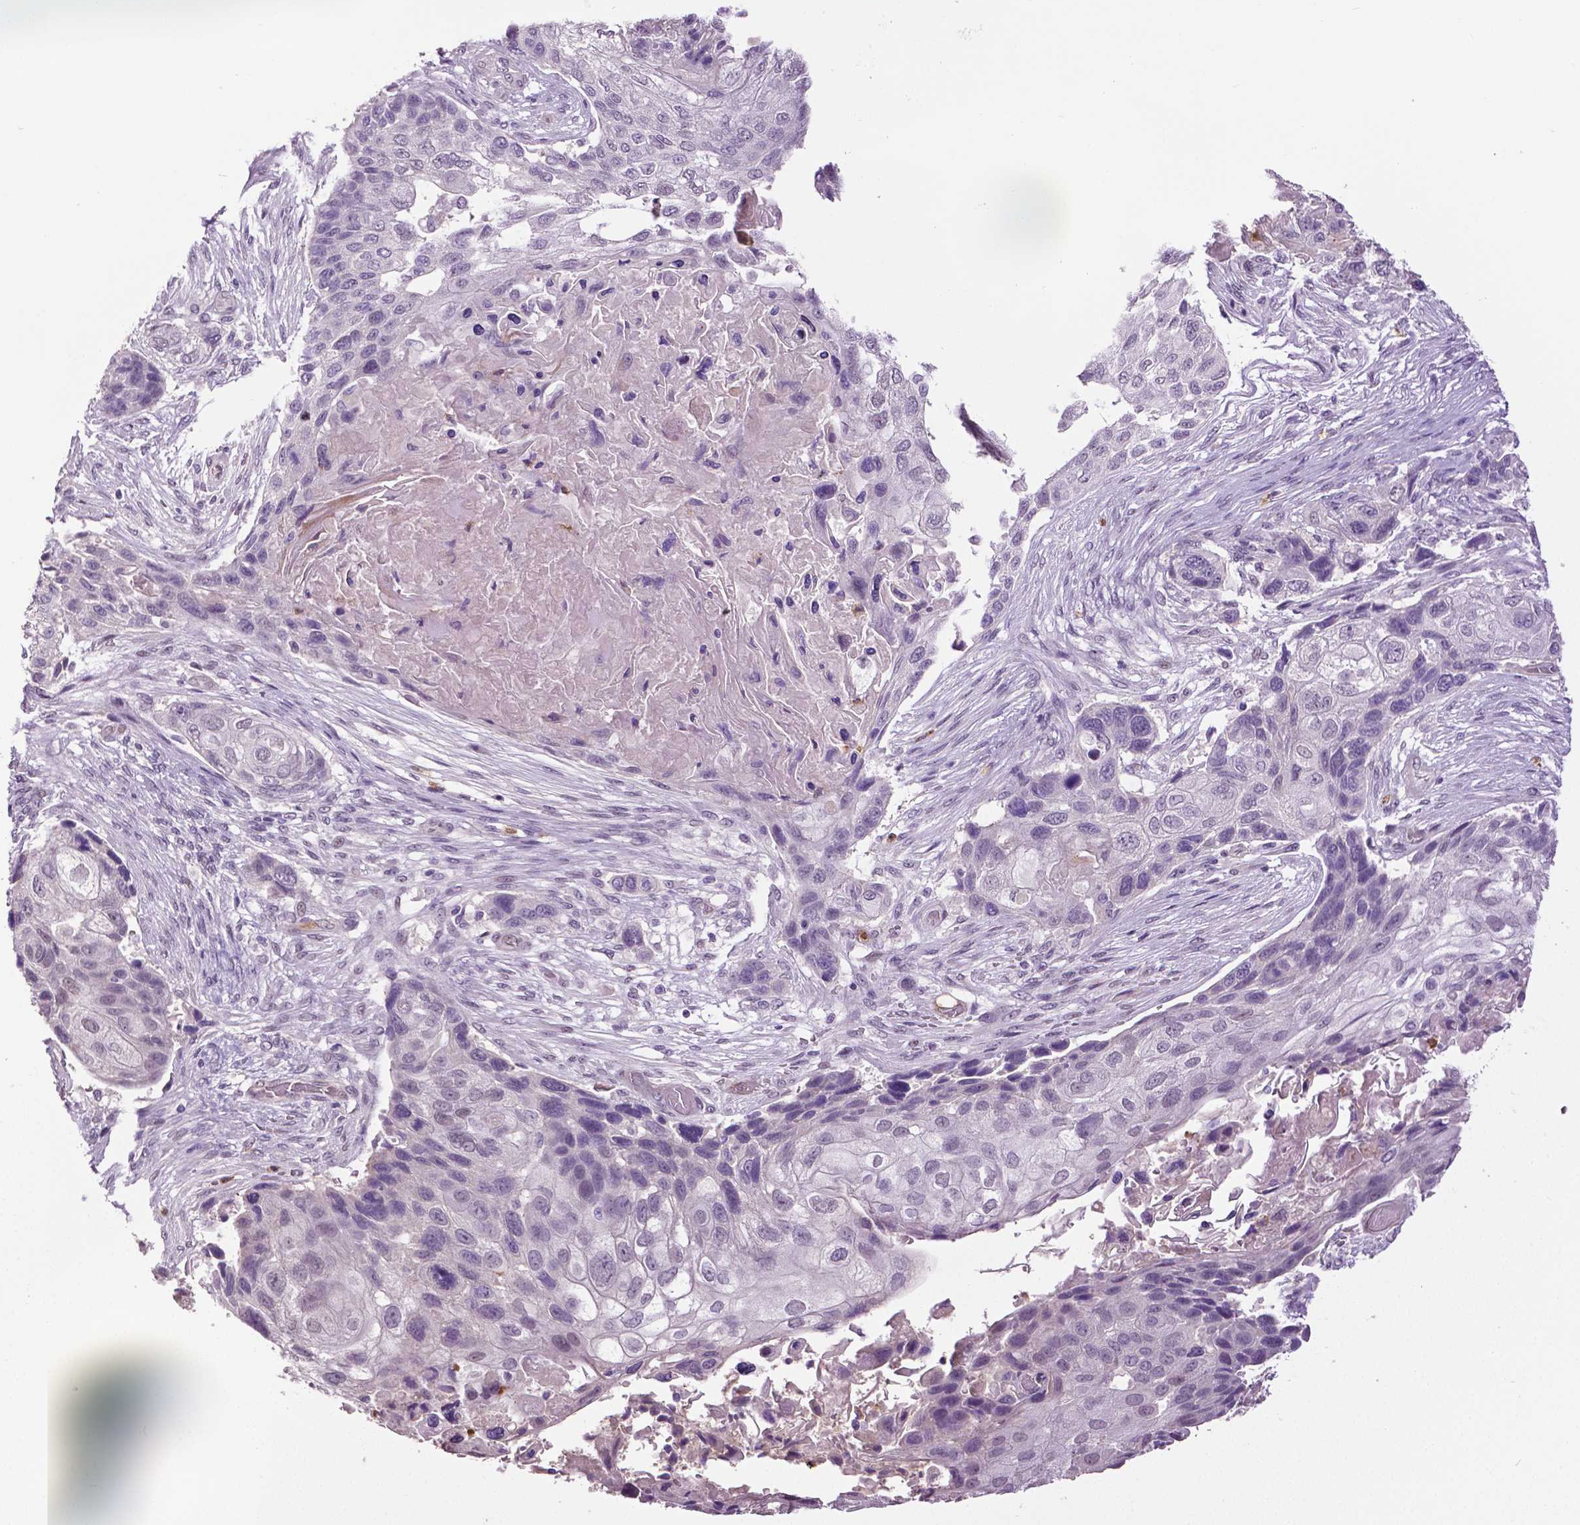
{"staining": {"intensity": "negative", "quantity": "none", "location": "none"}, "tissue": "lung cancer", "cell_type": "Tumor cells", "image_type": "cancer", "snomed": [{"axis": "morphology", "description": "Squamous cell carcinoma, NOS"}, {"axis": "topography", "description": "Lung"}], "caption": "Immunohistochemistry image of neoplastic tissue: lung cancer stained with DAB (3,3'-diaminobenzidine) shows no significant protein positivity in tumor cells. (Brightfield microscopy of DAB immunohistochemistry at high magnification).", "gene": "PTPN5", "patient": {"sex": "male", "age": 69}}